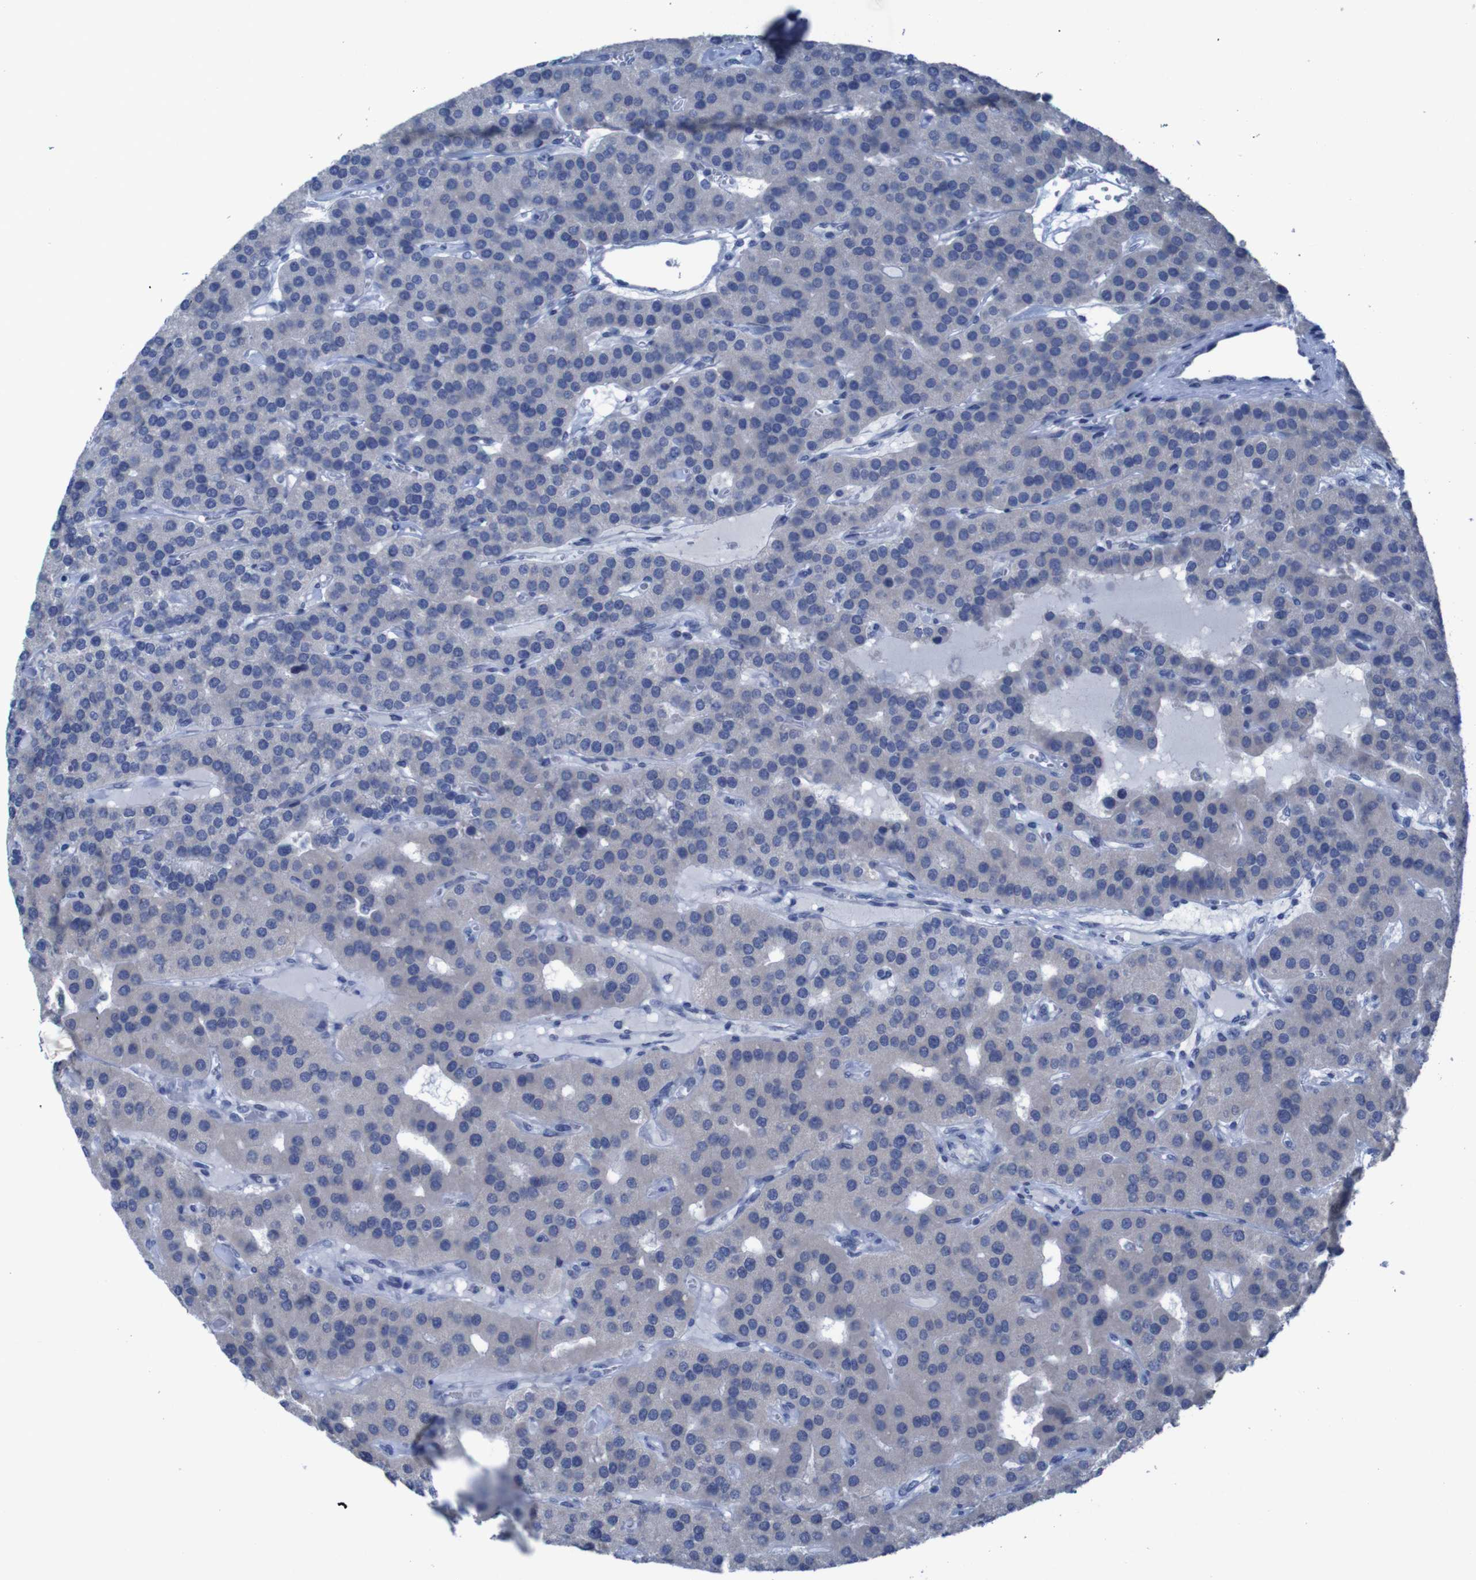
{"staining": {"intensity": "weak", "quantity": "<25%", "location": "cytoplasmic/membranous"}, "tissue": "parathyroid gland", "cell_type": "Glandular cells", "image_type": "normal", "snomed": [{"axis": "morphology", "description": "Normal tissue, NOS"}, {"axis": "morphology", "description": "Adenoma, NOS"}, {"axis": "topography", "description": "Parathyroid gland"}], "caption": "This micrograph is of normal parathyroid gland stained with IHC to label a protein in brown with the nuclei are counter-stained blue. There is no staining in glandular cells.", "gene": "CLDN18", "patient": {"sex": "female", "age": 86}}